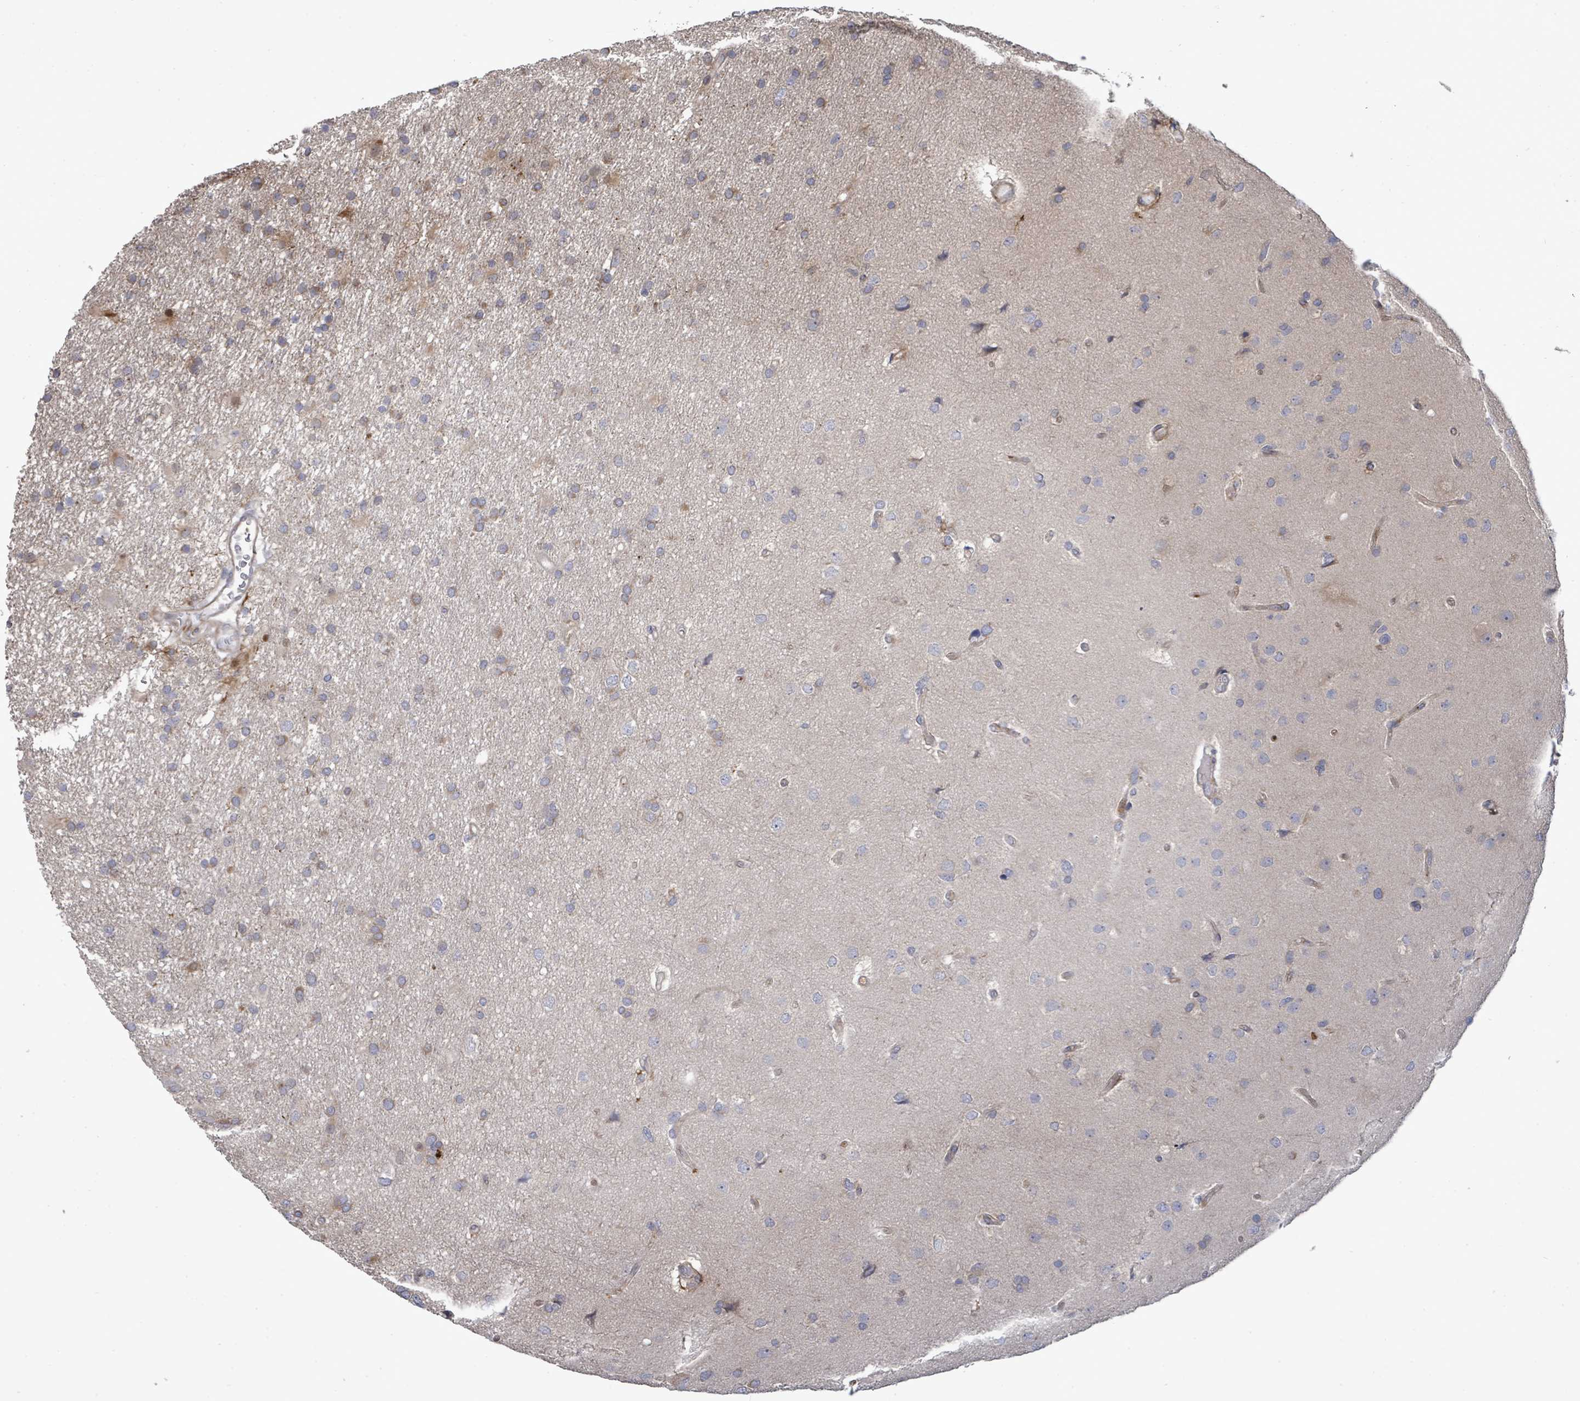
{"staining": {"intensity": "weak", "quantity": "<25%", "location": "cytoplasmic/membranous"}, "tissue": "glioma", "cell_type": "Tumor cells", "image_type": "cancer", "snomed": [{"axis": "morphology", "description": "Glioma, malignant, High grade"}, {"axis": "topography", "description": "Brain"}], "caption": "High magnification brightfield microscopy of malignant high-grade glioma stained with DAB (brown) and counterstained with hematoxylin (blue): tumor cells show no significant staining.", "gene": "SAR1A", "patient": {"sex": "male", "age": 77}}